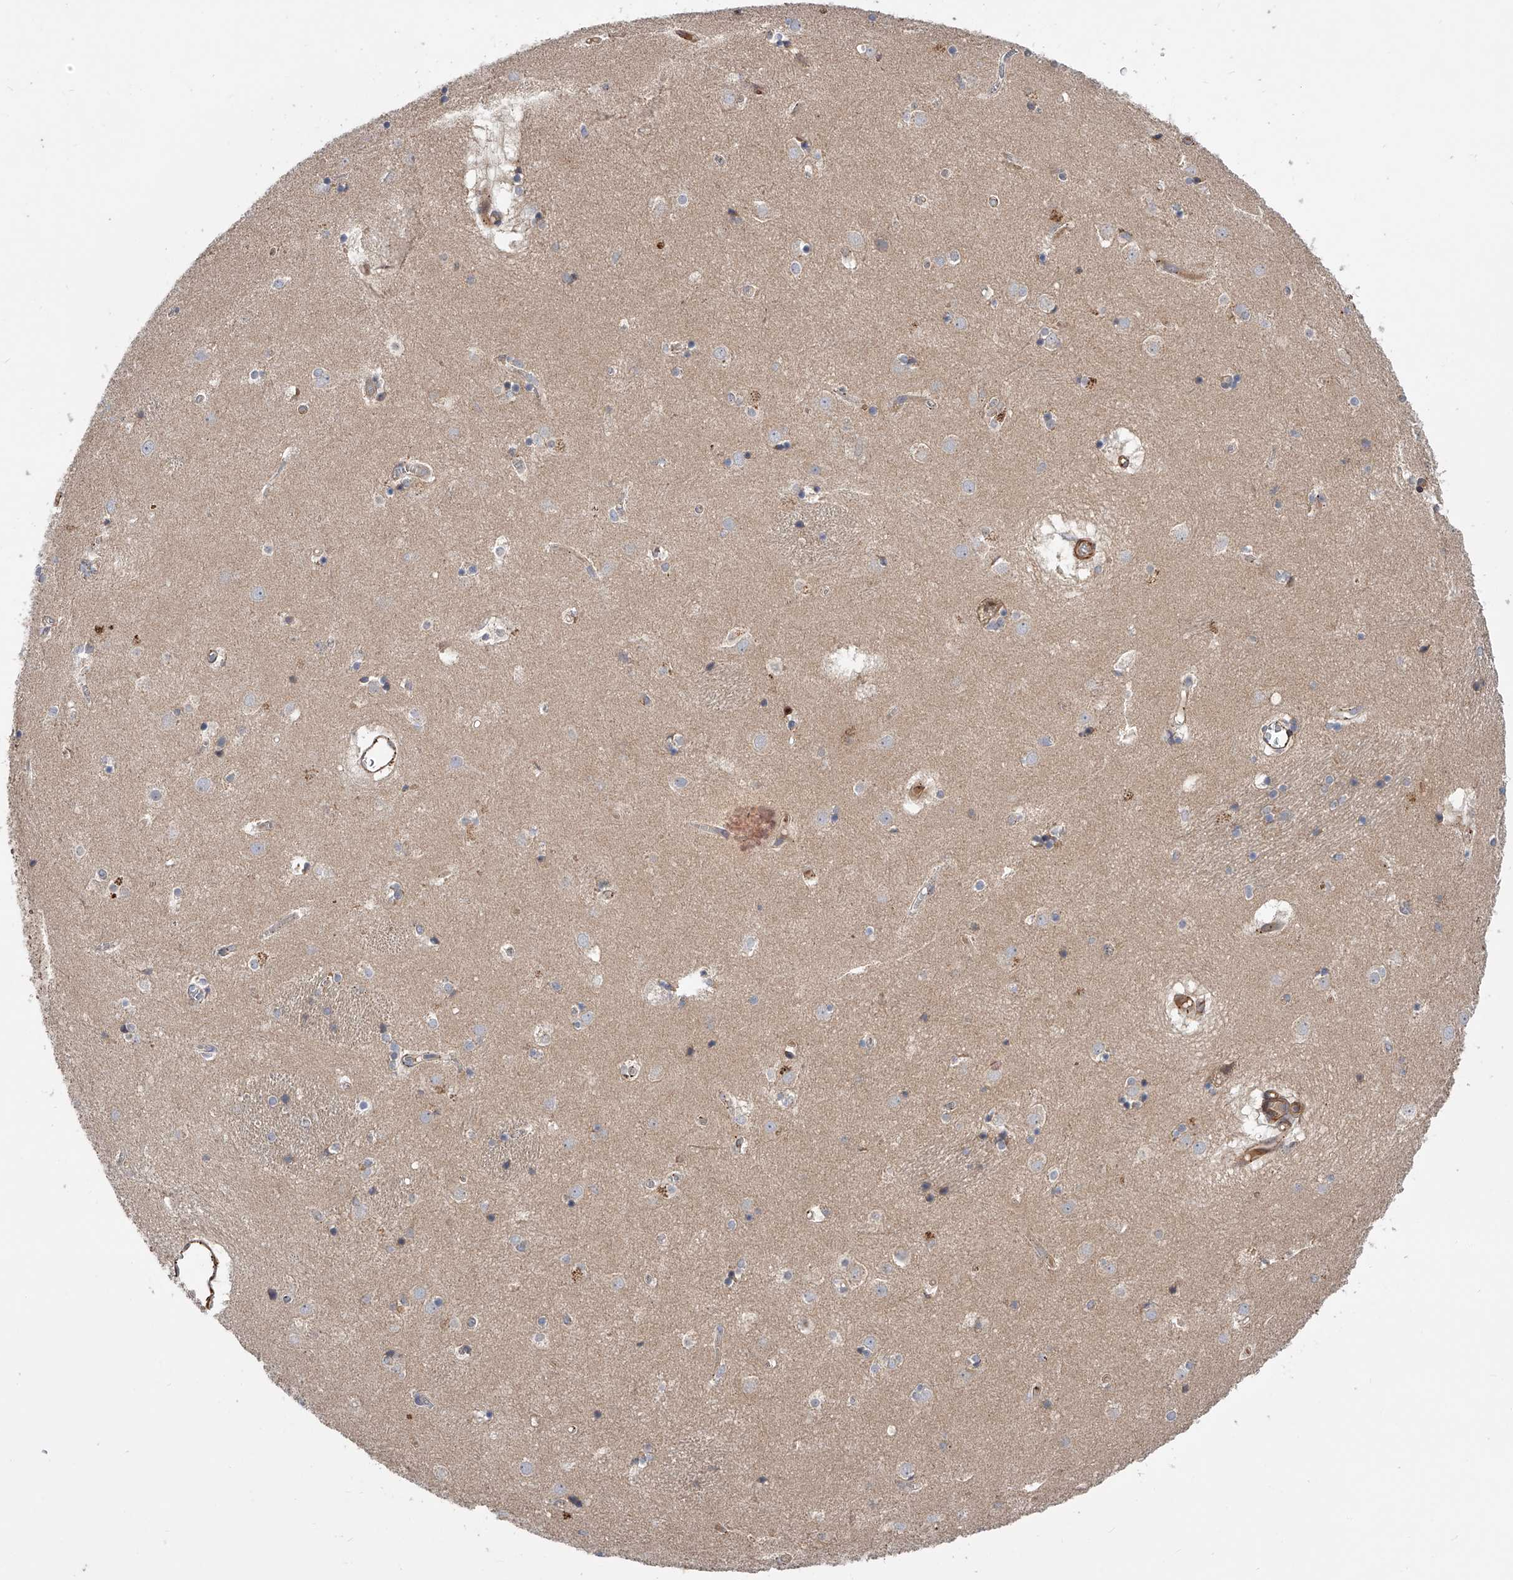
{"staining": {"intensity": "negative", "quantity": "none", "location": "none"}, "tissue": "caudate", "cell_type": "Glial cells", "image_type": "normal", "snomed": [{"axis": "morphology", "description": "Normal tissue, NOS"}, {"axis": "topography", "description": "Lateral ventricle wall"}], "caption": "Immunohistochemistry (IHC) micrograph of normal caudate: human caudate stained with DAB (3,3'-diaminobenzidine) reveals no significant protein positivity in glial cells. (DAB (3,3'-diaminobenzidine) IHC, high magnification).", "gene": "PDSS2", "patient": {"sex": "male", "age": 70}}